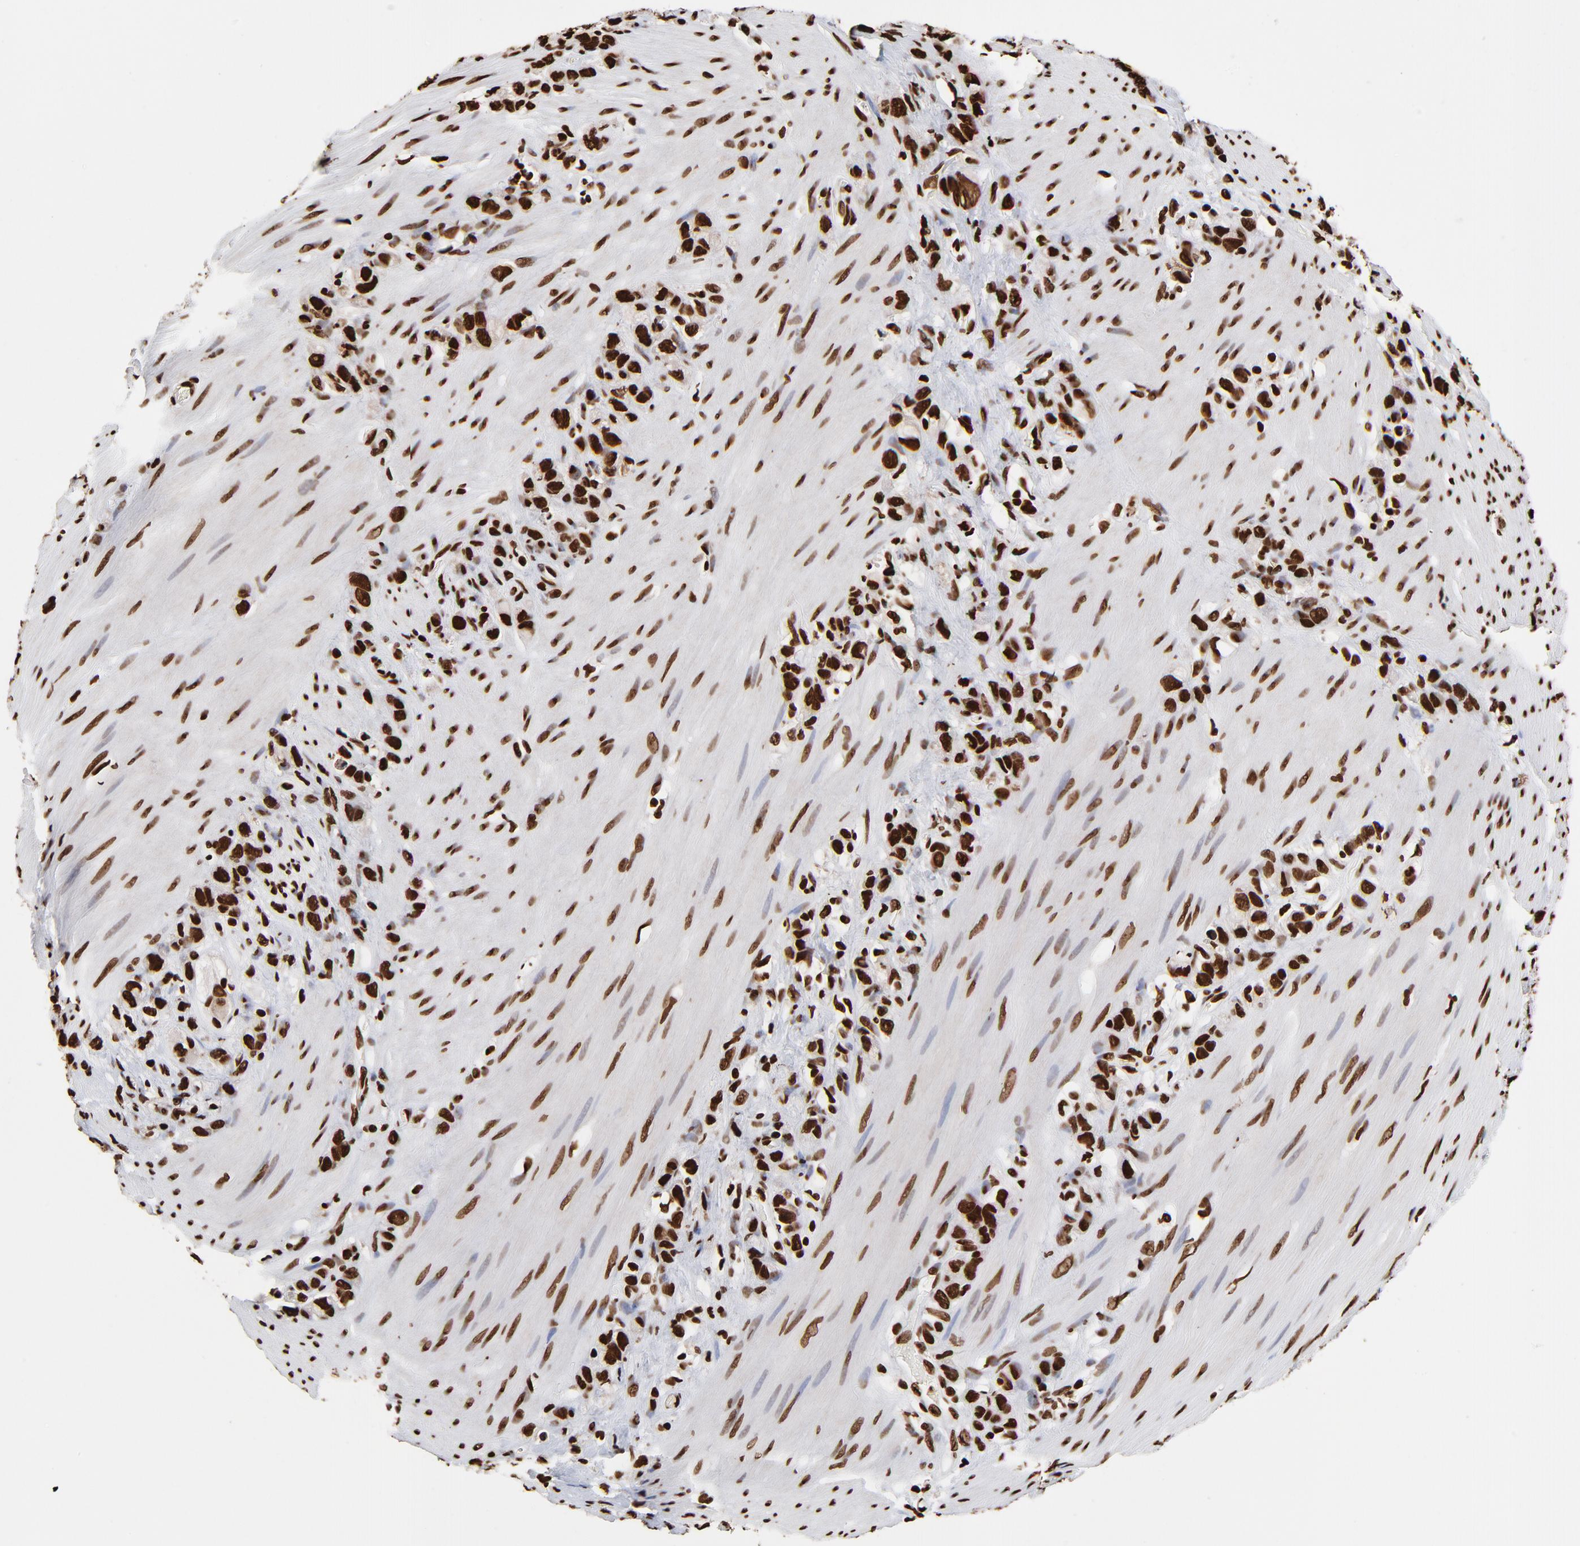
{"staining": {"intensity": "strong", "quantity": ">75%", "location": "nuclear"}, "tissue": "stomach cancer", "cell_type": "Tumor cells", "image_type": "cancer", "snomed": [{"axis": "morphology", "description": "Normal tissue, NOS"}, {"axis": "morphology", "description": "Adenocarcinoma, NOS"}, {"axis": "morphology", "description": "Adenocarcinoma, High grade"}, {"axis": "topography", "description": "Stomach, upper"}, {"axis": "topography", "description": "Stomach"}], "caption": "Stomach cancer stained for a protein reveals strong nuclear positivity in tumor cells. Nuclei are stained in blue.", "gene": "ZNF544", "patient": {"sex": "female", "age": 65}}